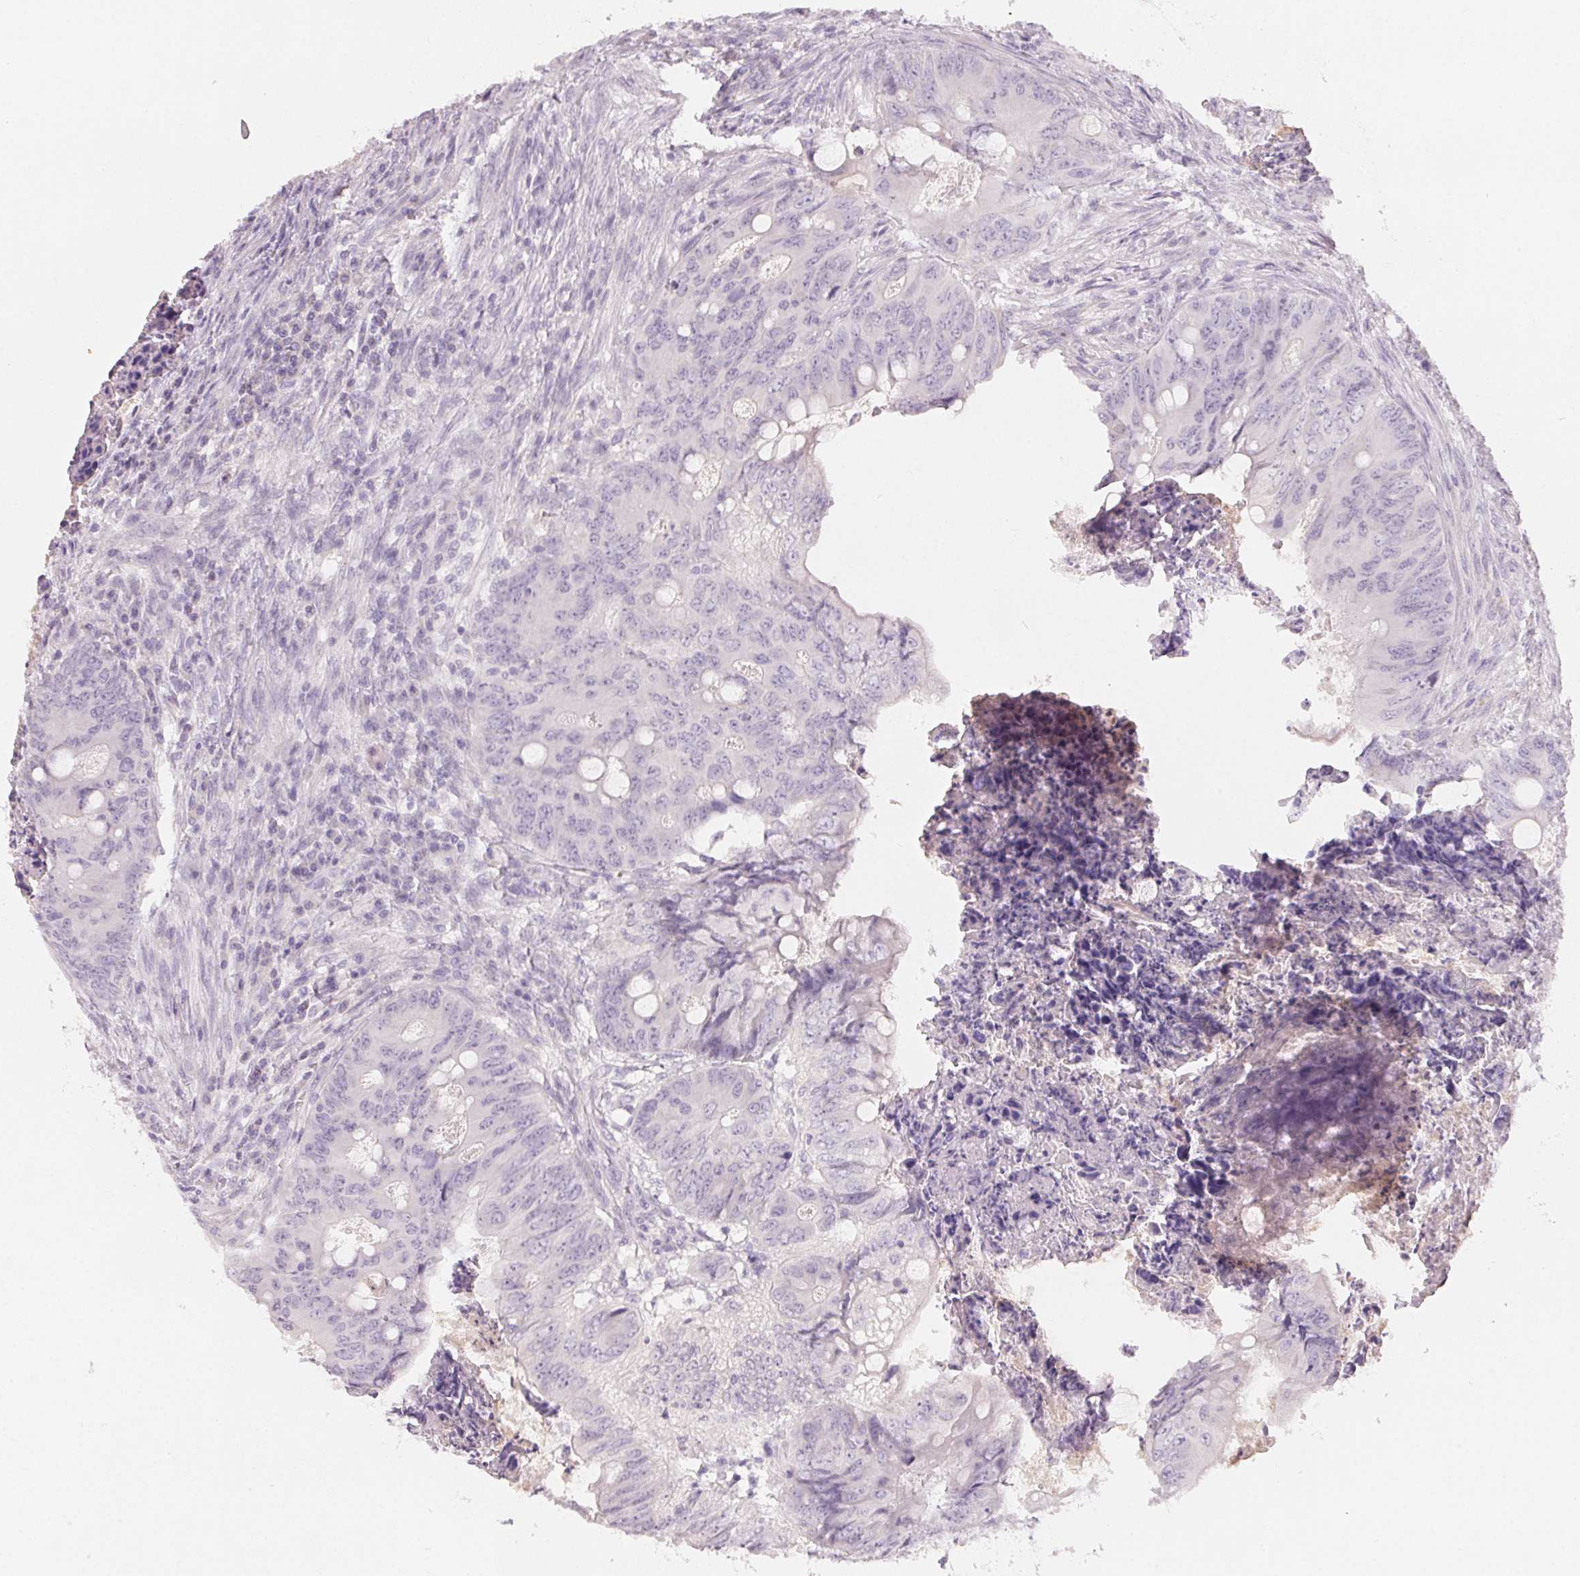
{"staining": {"intensity": "negative", "quantity": "none", "location": "none"}, "tissue": "colorectal cancer", "cell_type": "Tumor cells", "image_type": "cancer", "snomed": [{"axis": "morphology", "description": "Adenocarcinoma, NOS"}, {"axis": "topography", "description": "Colon"}], "caption": "DAB (3,3'-diaminobenzidine) immunohistochemical staining of adenocarcinoma (colorectal) shows no significant positivity in tumor cells. (Brightfield microscopy of DAB IHC at high magnification).", "gene": "MIOX", "patient": {"sex": "female", "age": 74}}